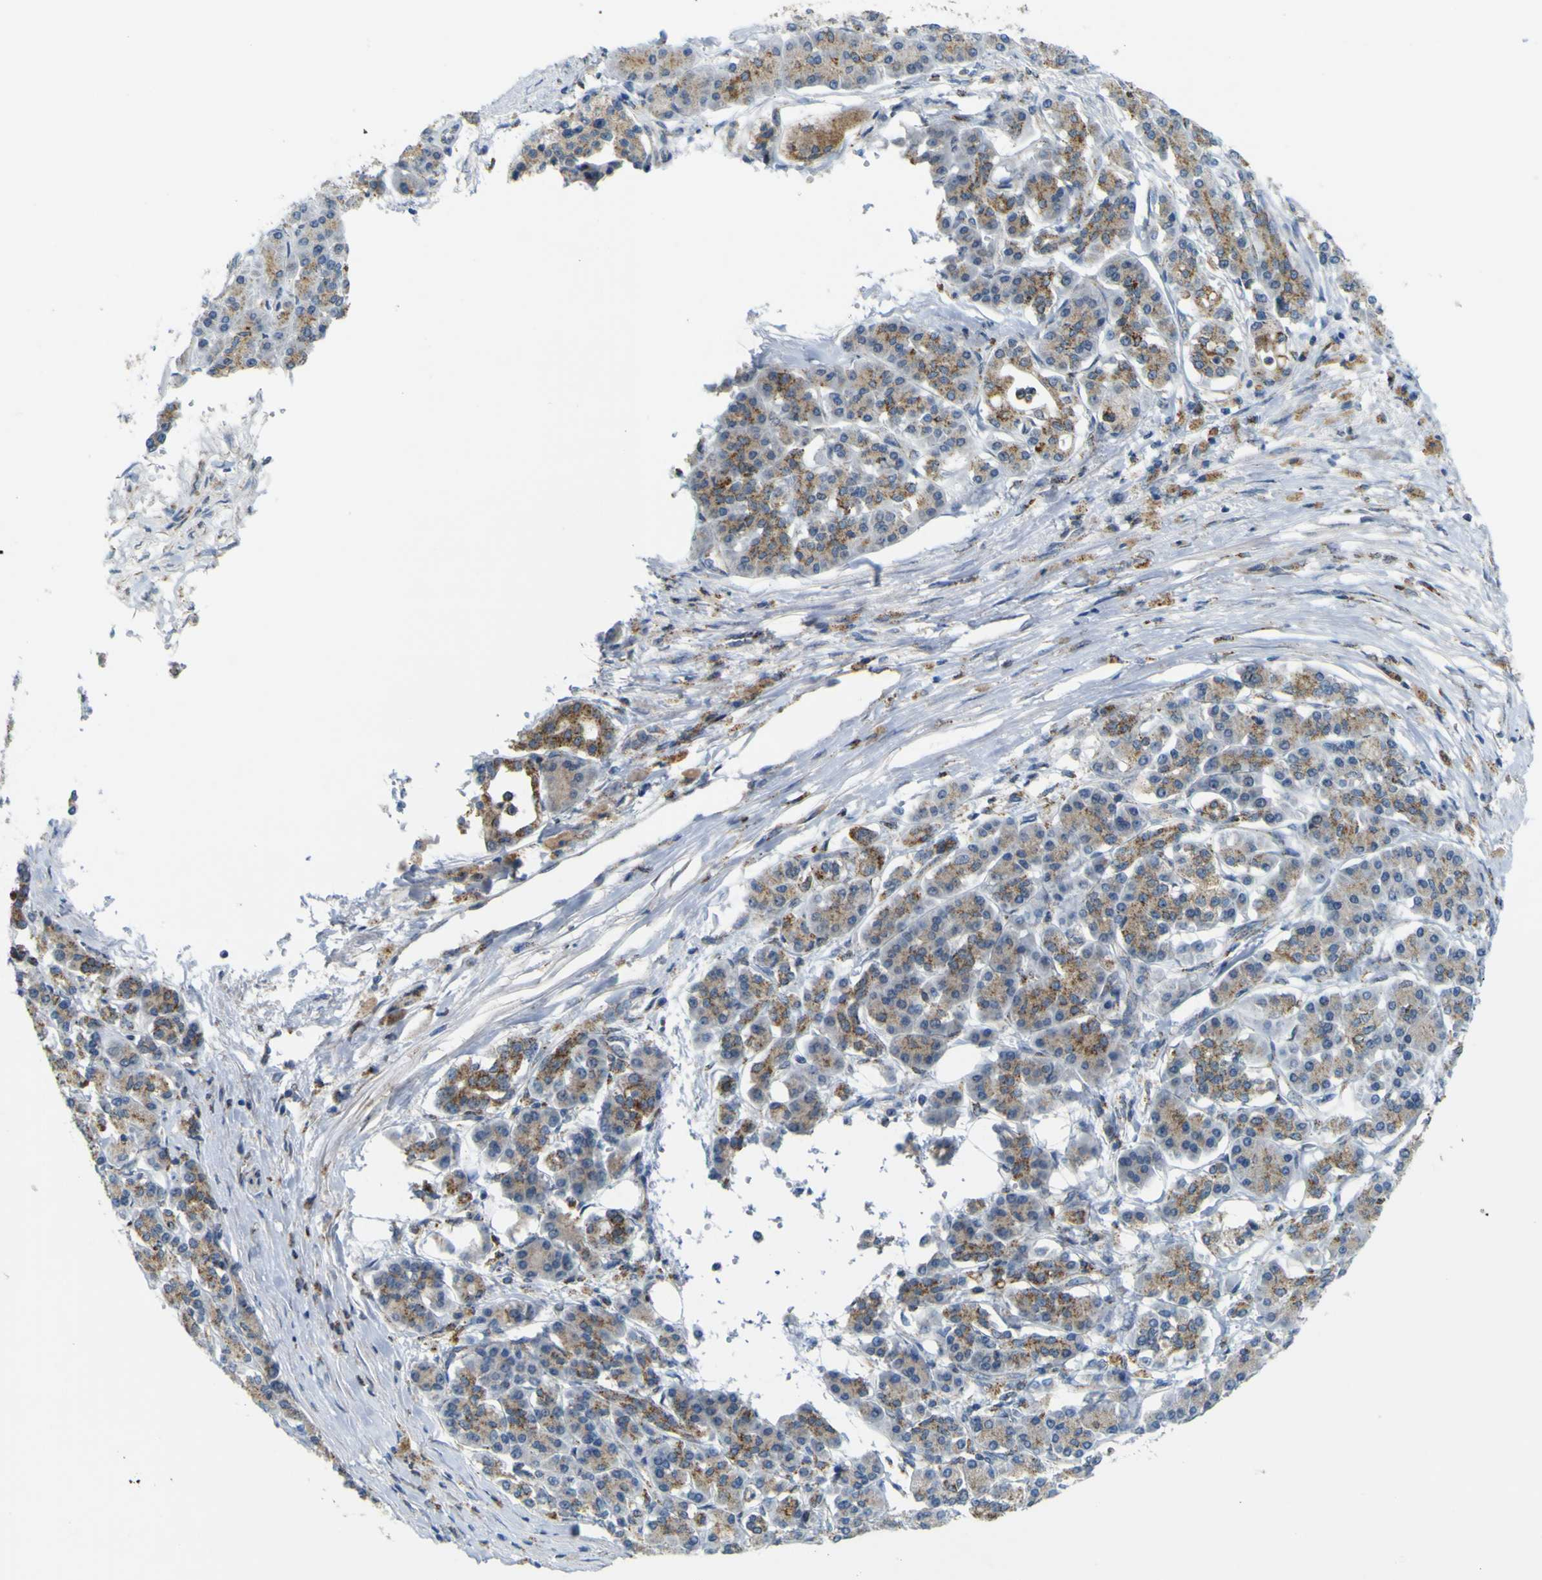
{"staining": {"intensity": "moderate", "quantity": ">75%", "location": "cytoplasmic/membranous"}, "tissue": "pancreatic cancer", "cell_type": "Tumor cells", "image_type": "cancer", "snomed": [{"axis": "morphology", "description": "Normal tissue, NOS"}, {"axis": "topography", "description": "Pancreas"}], "caption": "A brown stain shows moderate cytoplasmic/membranous staining of a protein in pancreatic cancer tumor cells. (Brightfield microscopy of DAB IHC at high magnification).", "gene": "ACBD5", "patient": {"sex": "male", "age": 42}}